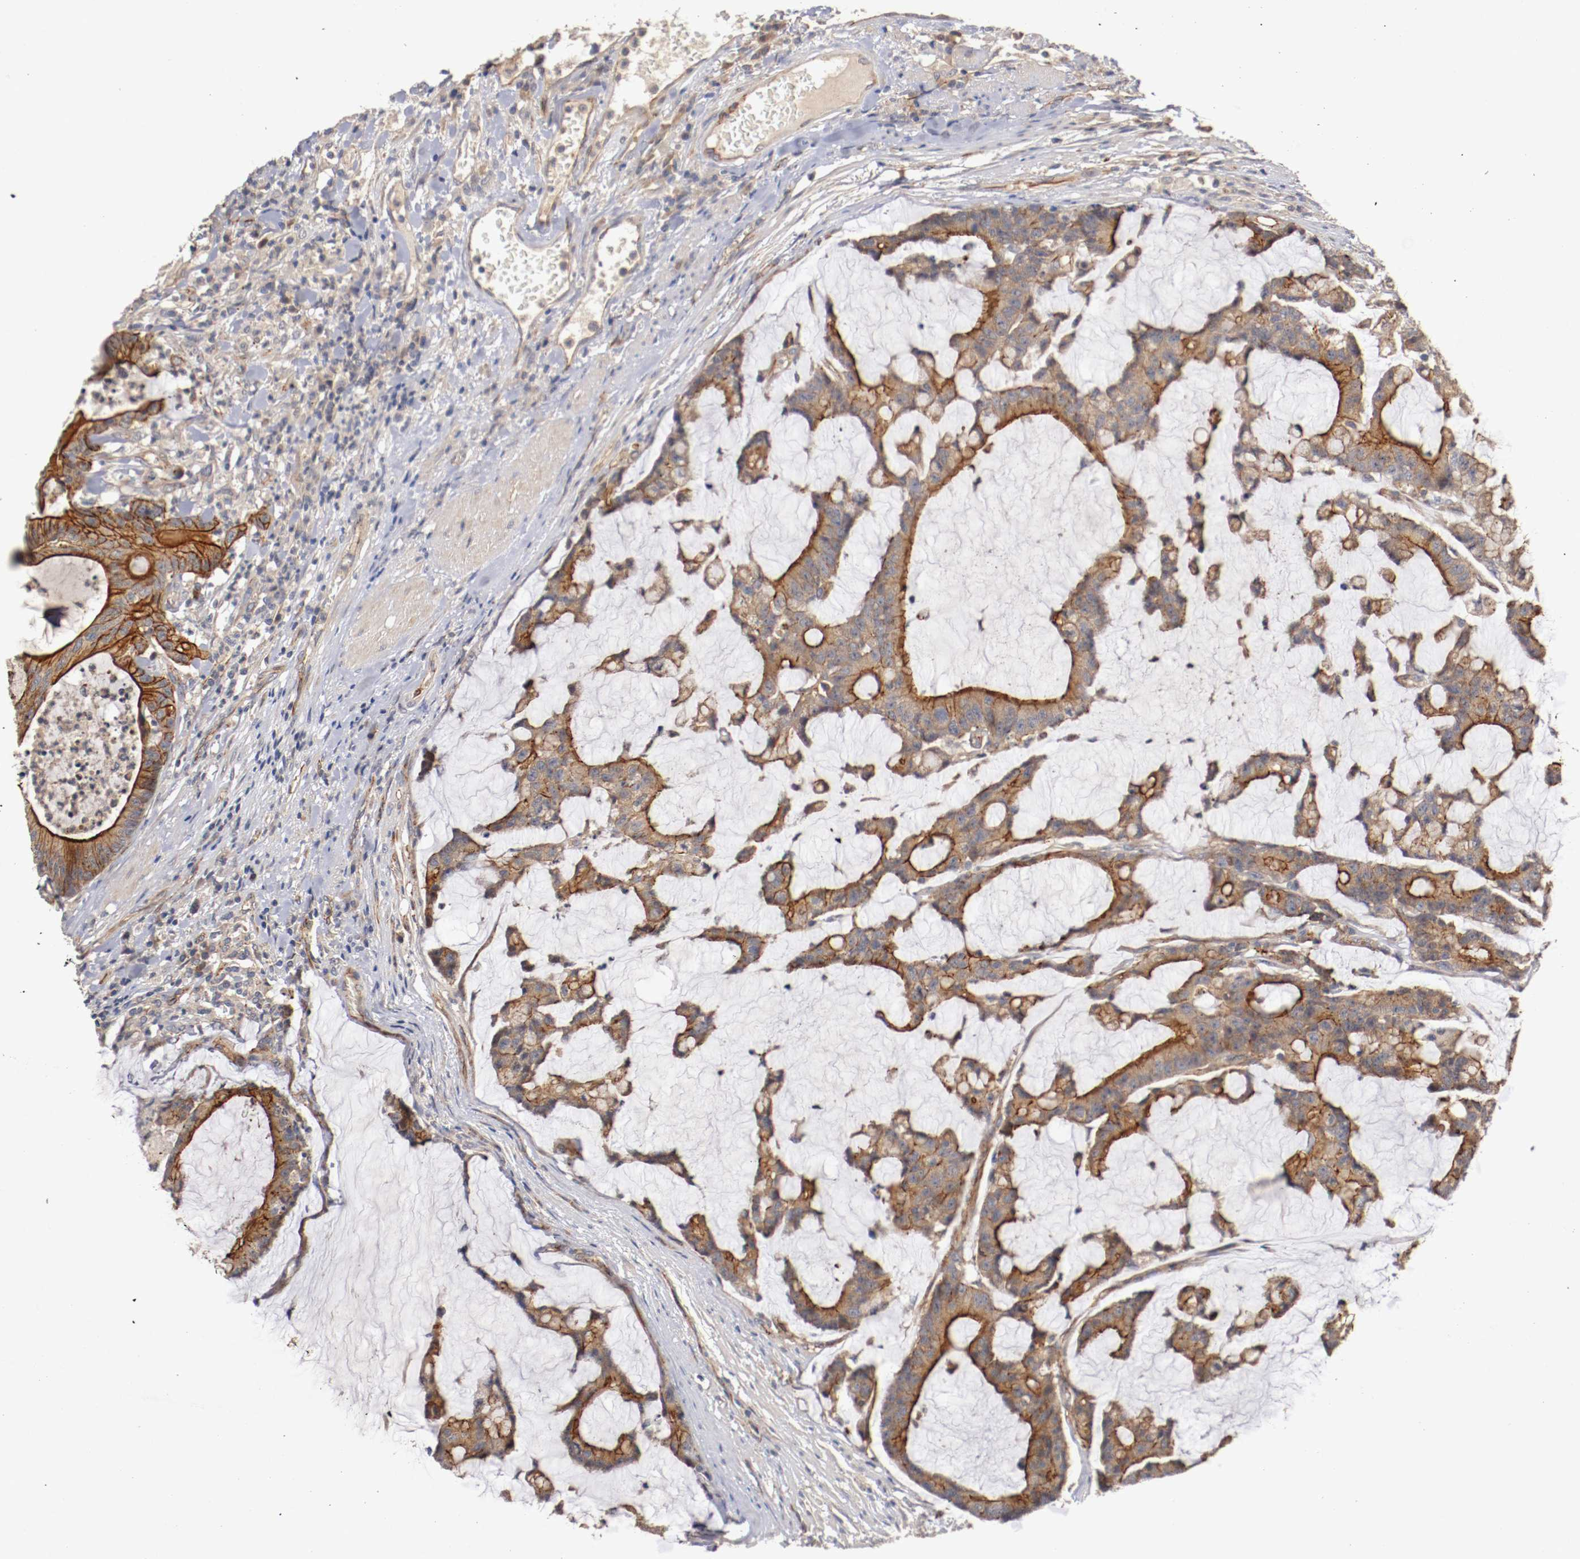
{"staining": {"intensity": "strong", "quantity": ">75%", "location": "cytoplasmic/membranous"}, "tissue": "colorectal cancer", "cell_type": "Tumor cells", "image_type": "cancer", "snomed": [{"axis": "morphology", "description": "Adenocarcinoma, NOS"}, {"axis": "topography", "description": "Colon"}], "caption": "Protein analysis of colorectal adenocarcinoma tissue reveals strong cytoplasmic/membranous positivity in about >75% of tumor cells.", "gene": "TYK2", "patient": {"sex": "female", "age": 84}}